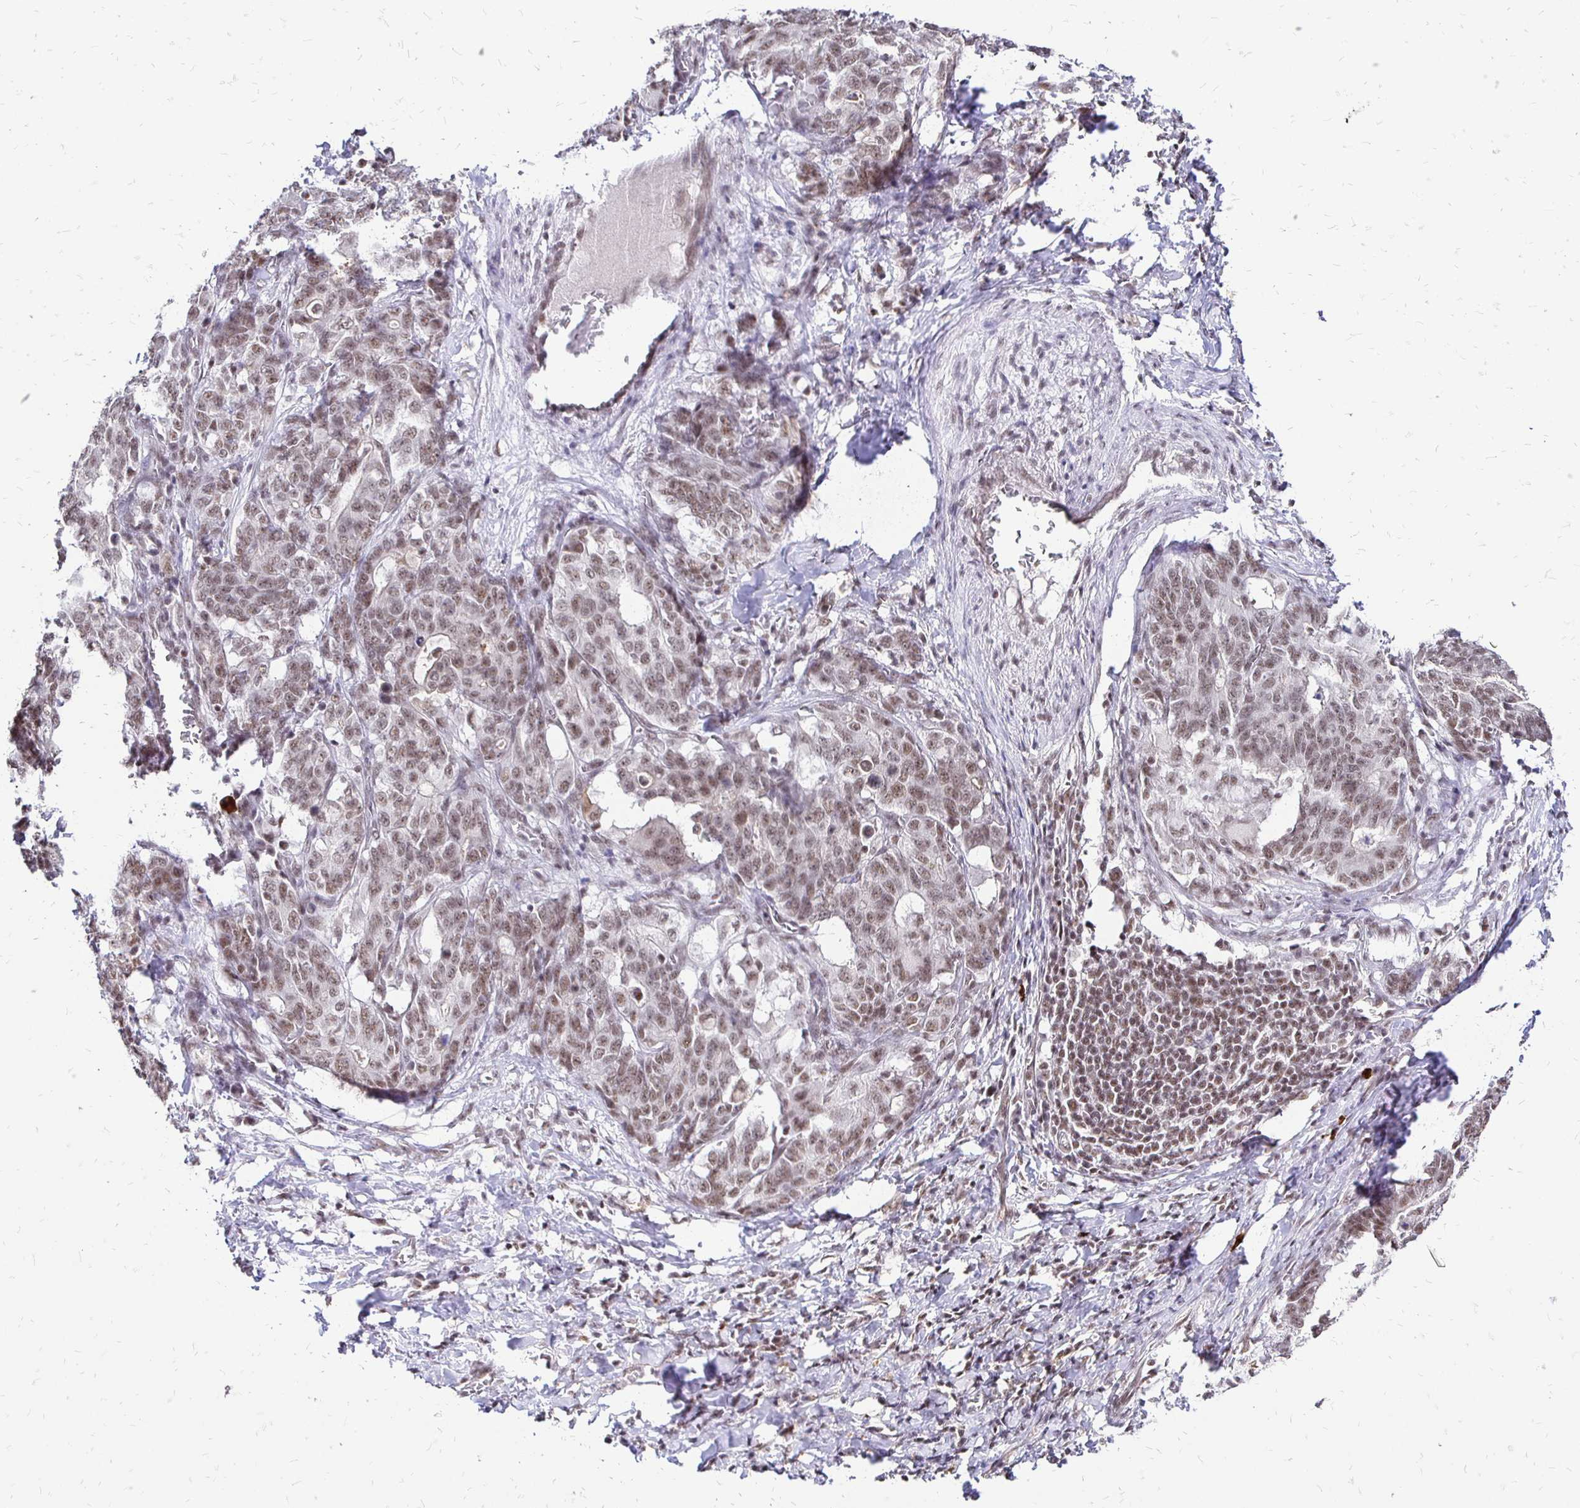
{"staining": {"intensity": "weak", "quantity": ">75%", "location": "nuclear"}, "tissue": "stomach cancer", "cell_type": "Tumor cells", "image_type": "cancer", "snomed": [{"axis": "morphology", "description": "Normal tissue, NOS"}, {"axis": "morphology", "description": "Adenocarcinoma, NOS"}, {"axis": "topography", "description": "Stomach"}], "caption": "Immunohistochemical staining of stomach adenocarcinoma demonstrates low levels of weak nuclear protein positivity in approximately >75% of tumor cells.", "gene": "SIN3A", "patient": {"sex": "female", "age": 64}}